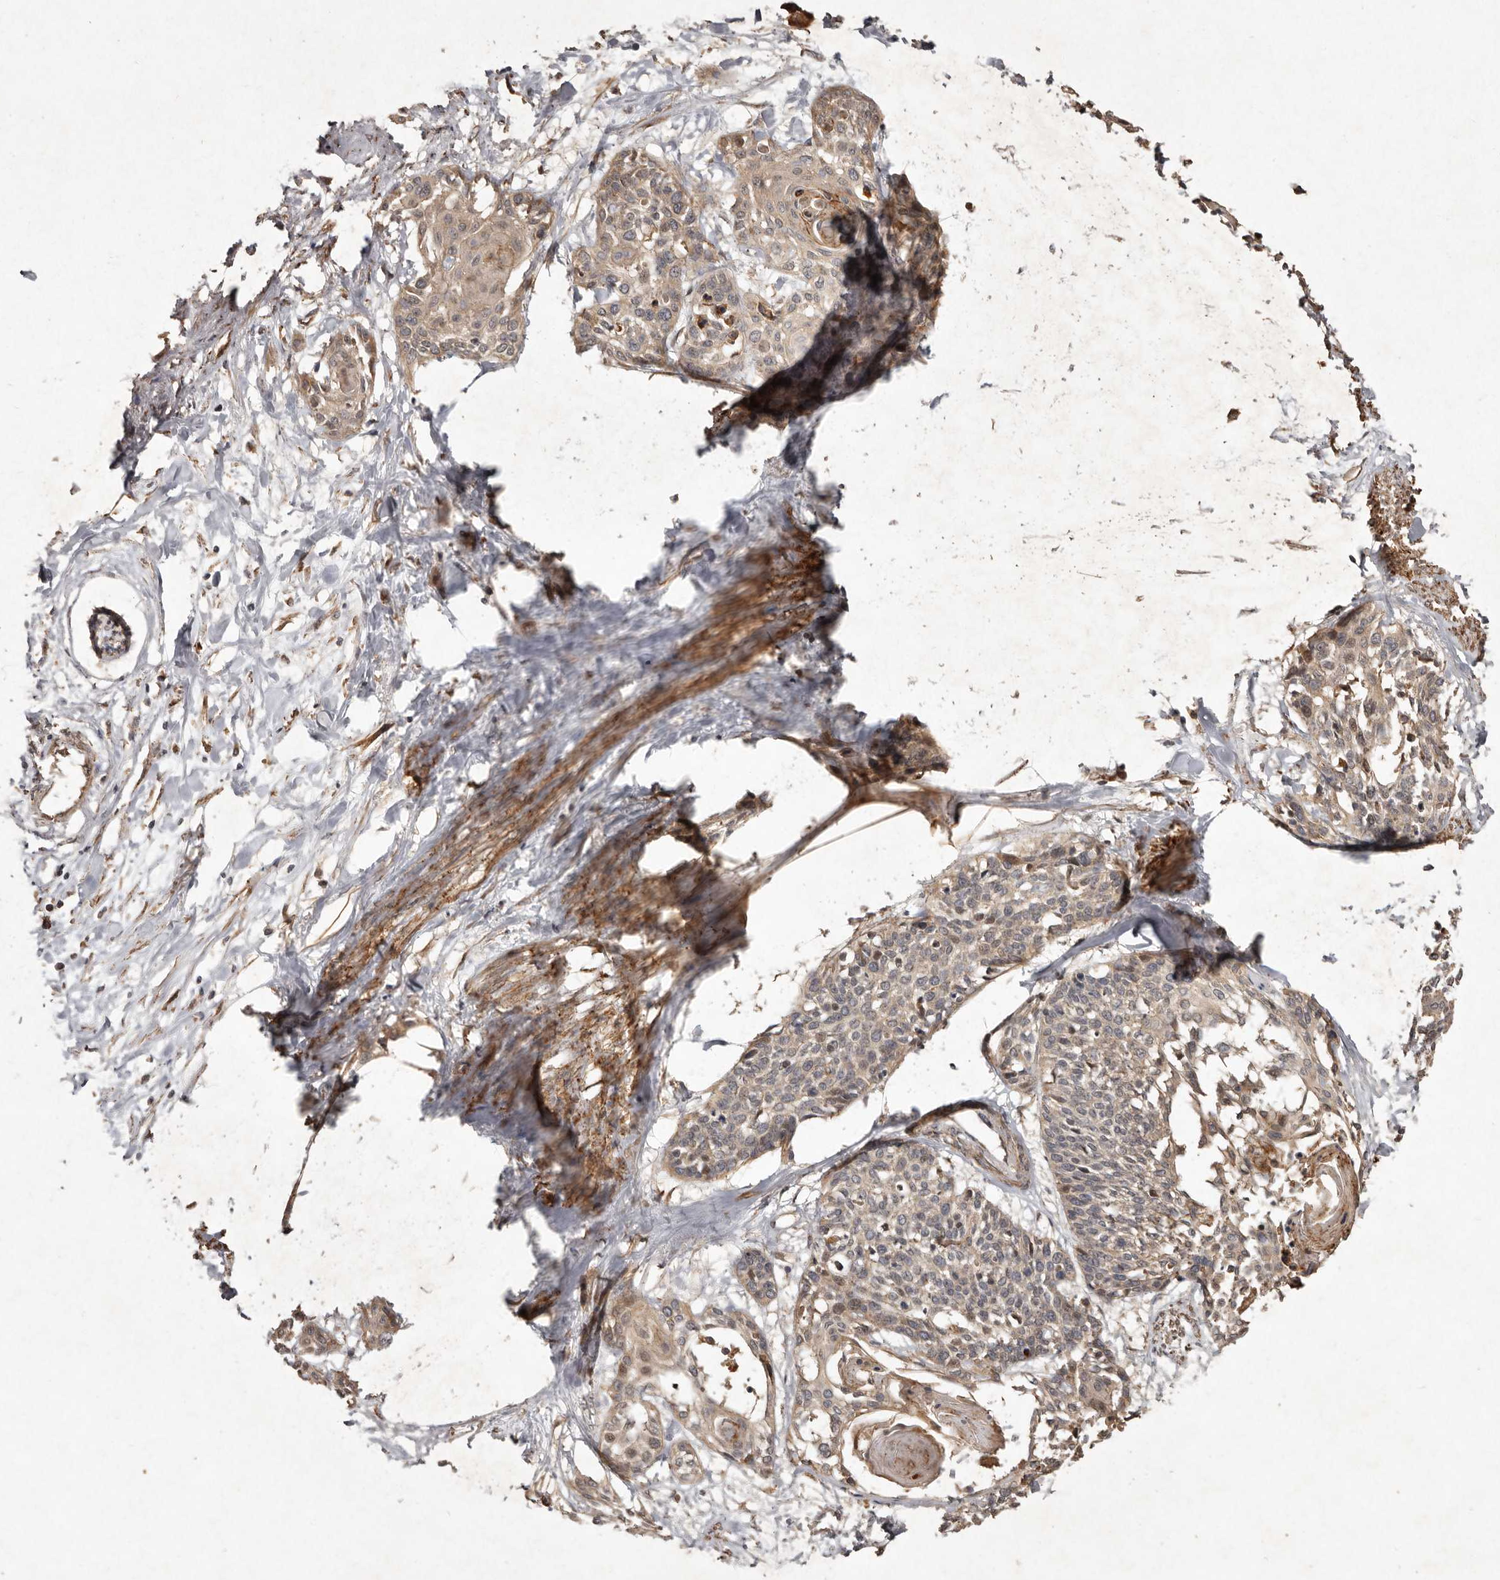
{"staining": {"intensity": "weak", "quantity": ">75%", "location": "cytoplasmic/membranous"}, "tissue": "cervical cancer", "cell_type": "Tumor cells", "image_type": "cancer", "snomed": [{"axis": "morphology", "description": "Squamous cell carcinoma, NOS"}, {"axis": "topography", "description": "Cervix"}], "caption": "High-power microscopy captured an immunohistochemistry (IHC) micrograph of cervical cancer, revealing weak cytoplasmic/membranous positivity in about >75% of tumor cells.", "gene": "SEMA3A", "patient": {"sex": "female", "age": 57}}